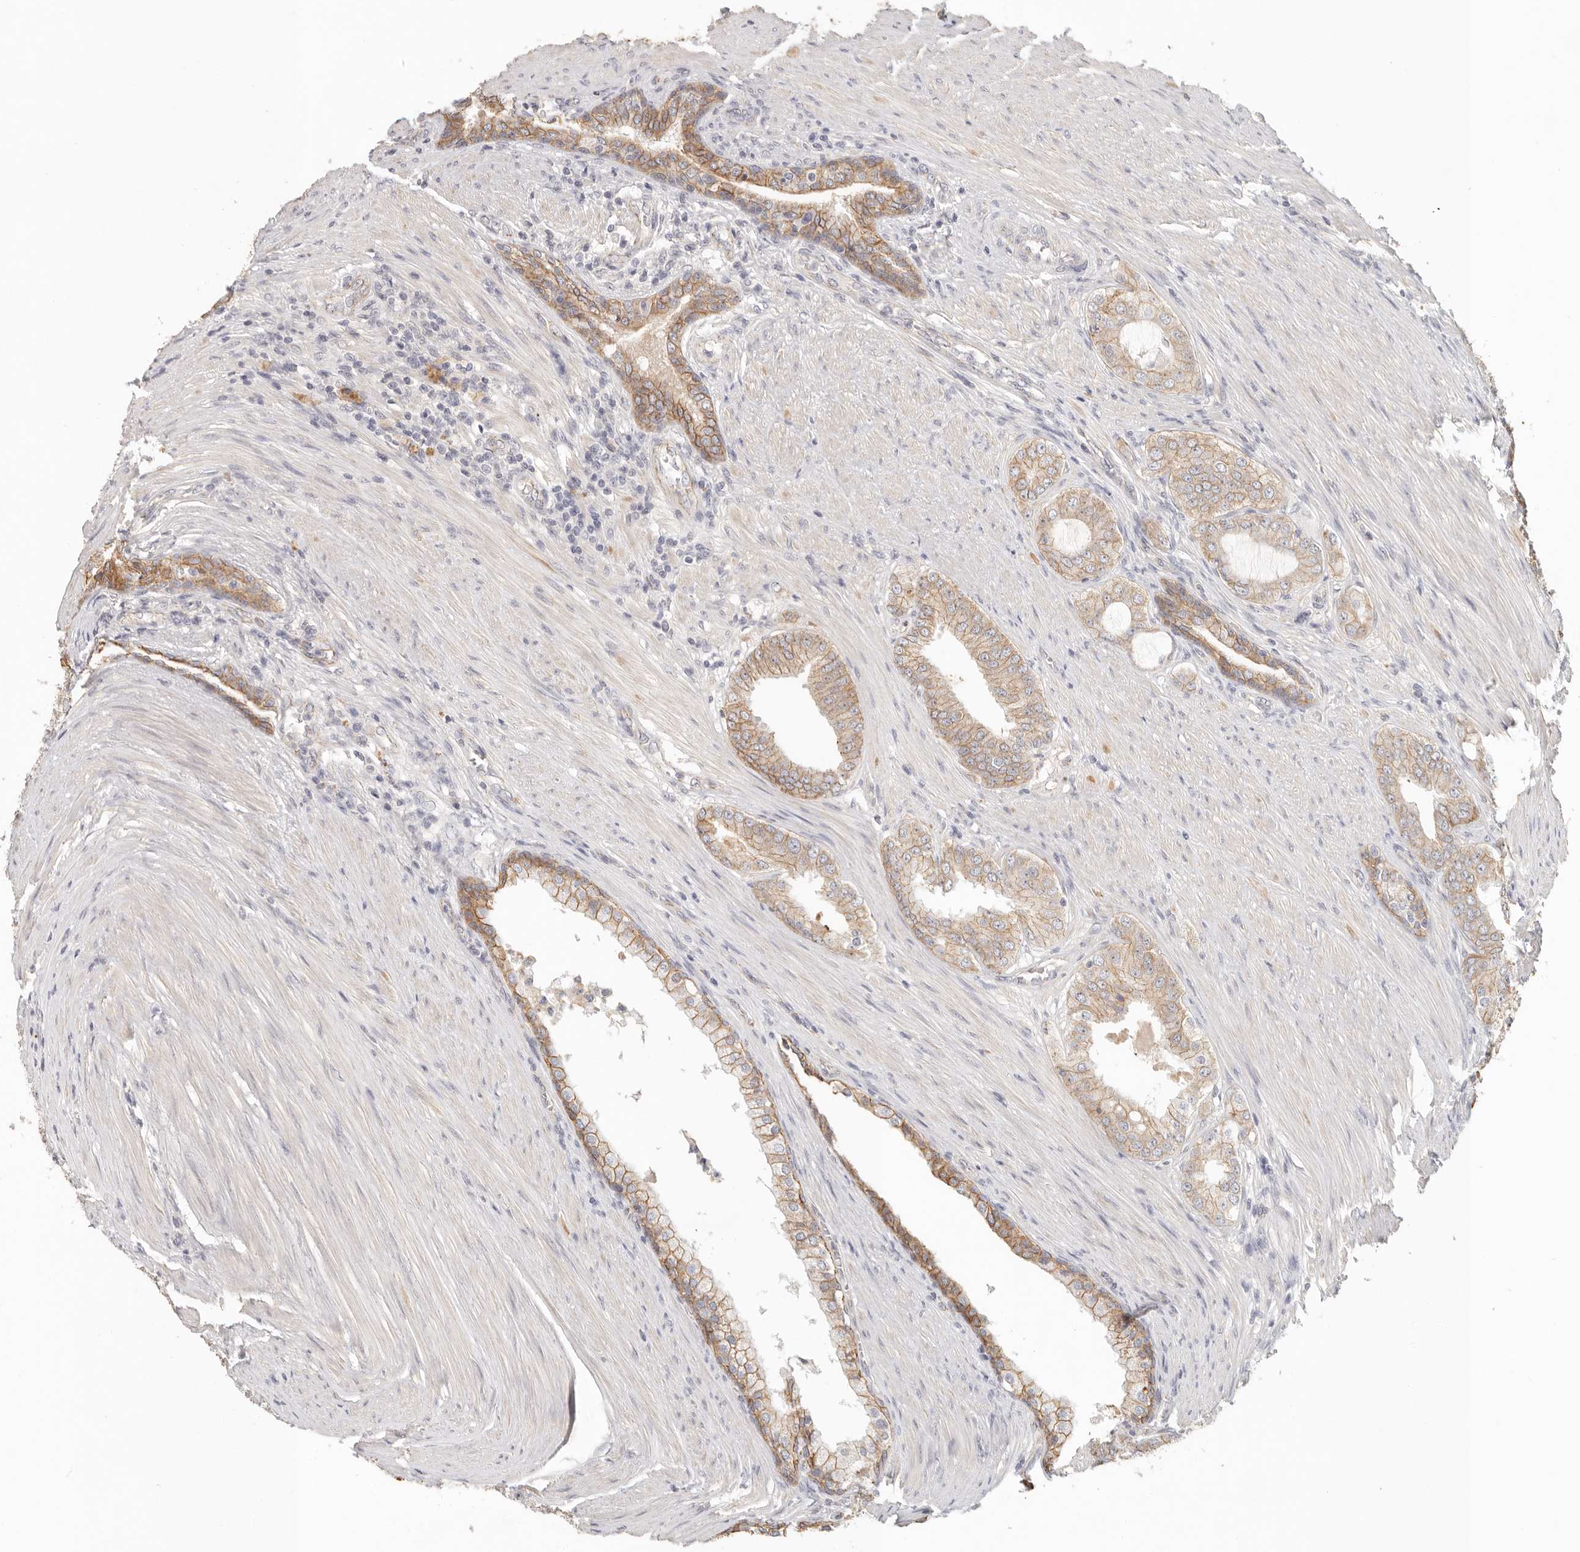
{"staining": {"intensity": "weak", "quantity": ">75%", "location": "cytoplasmic/membranous"}, "tissue": "prostate cancer", "cell_type": "Tumor cells", "image_type": "cancer", "snomed": [{"axis": "morphology", "description": "Adenocarcinoma, High grade"}, {"axis": "topography", "description": "Prostate"}], "caption": "Adenocarcinoma (high-grade) (prostate) stained with DAB immunohistochemistry (IHC) reveals low levels of weak cytoplasmic/membranous expression in about >75% of tumor cells. Ihc stains the protein in brown and the nuclei are stained blue.", "gene": "ANXA9", "patient": {"sex": "male", "age": 60}}